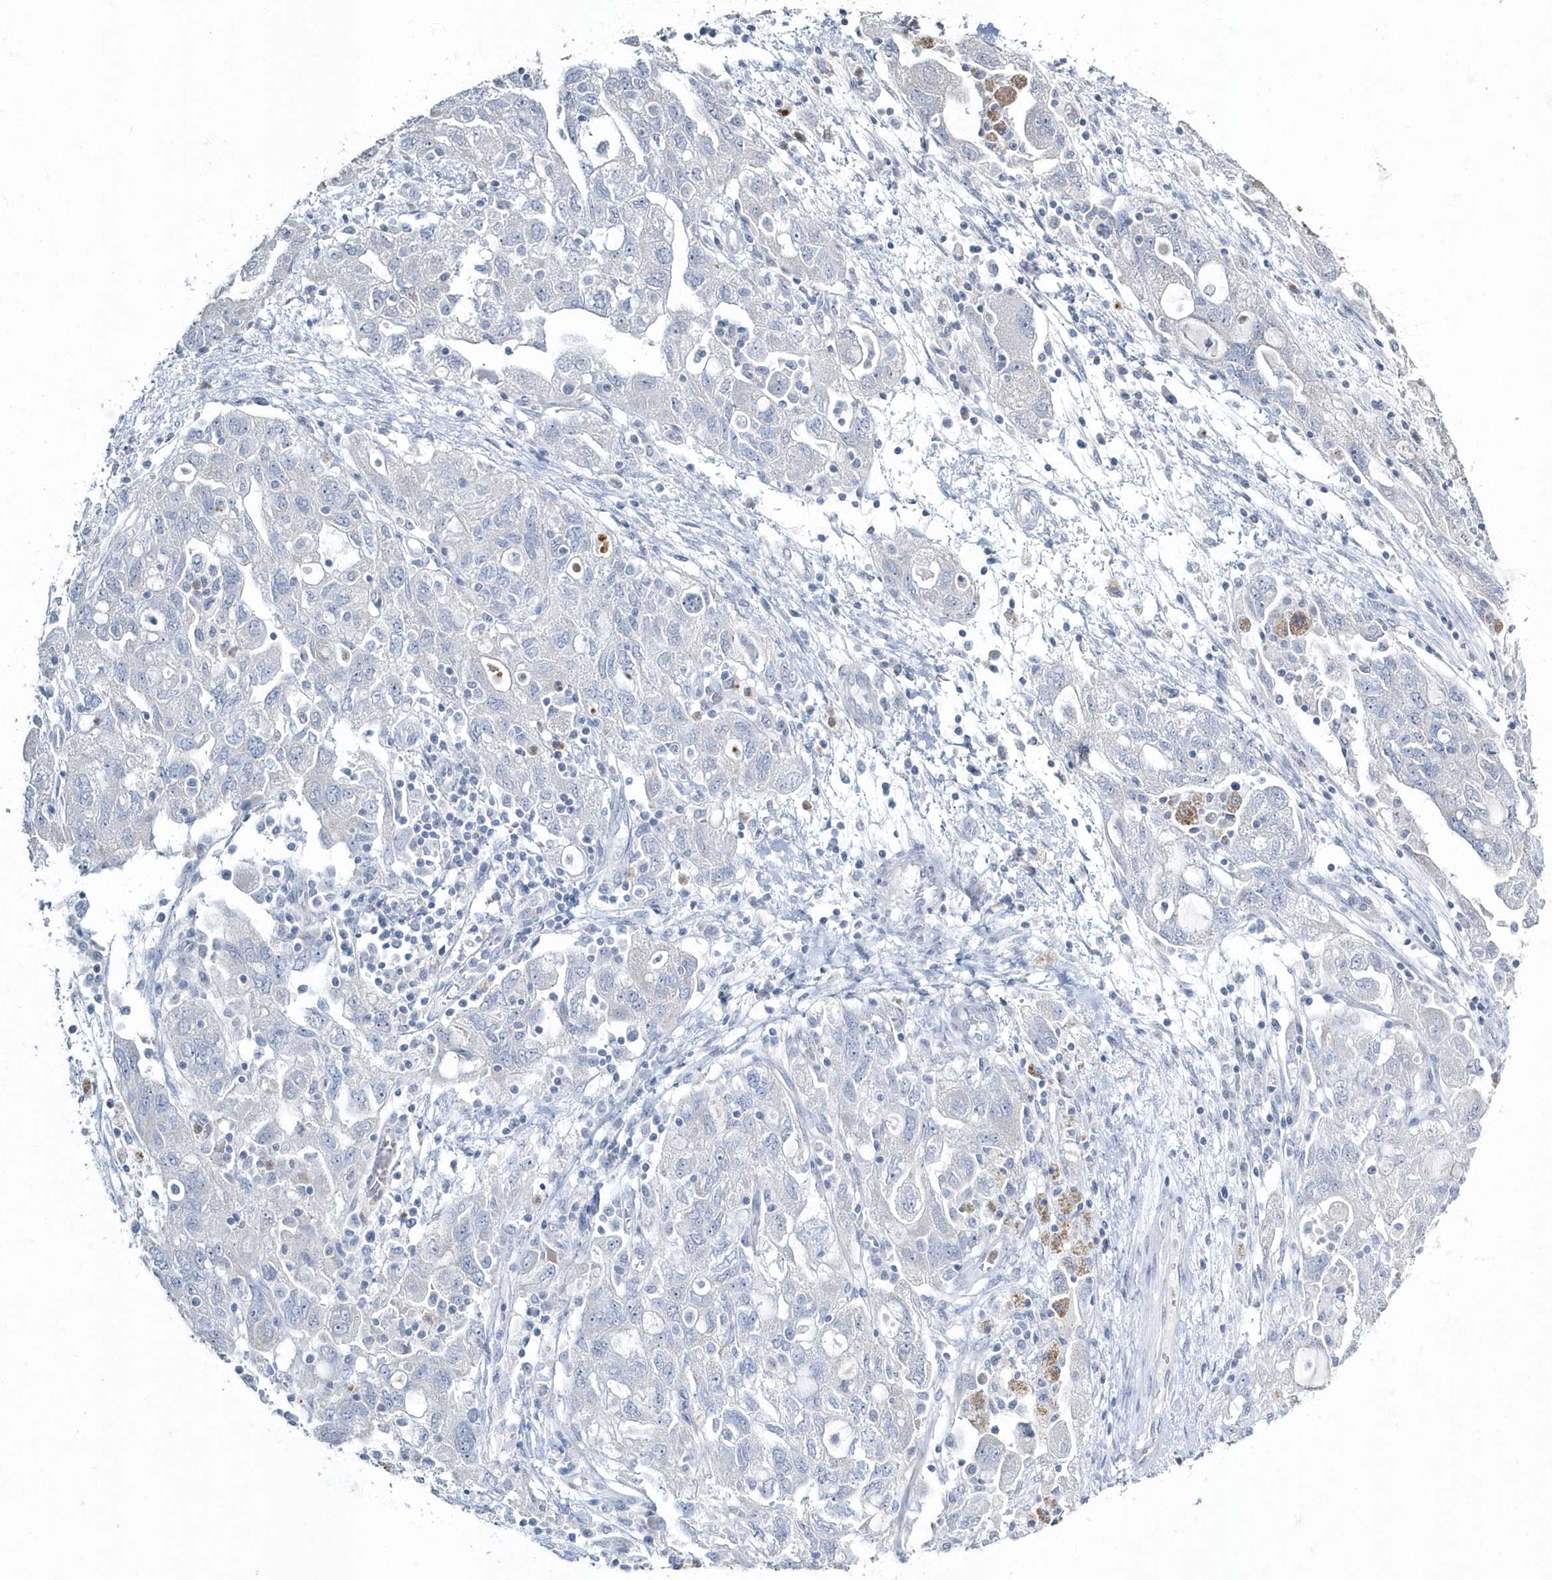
{"staining": {"intensity": "negative", "quantity": "none", "location": "none"}, "tissue": "ovarian cancer", "cell_type": "Tumor cells", "image_type": "cancer", "snomed": [{"axis": "morphology", "description": "Carcinoma, NOS"}, {"axis": "morphology", "description": "Cystadenocarcinoma, serous, NOS"}, {"axis": "topography", "description": "Ovary"}], "caption": "Immunohistochemical staining of human ovarian cancer (serous cystadenocarcinoma) exhibits no significant positivity in tumor cells. (DAB (3,3'-diaminobenzidine) IHC, high magnification).", "gene": "MYOT", "patient": {"sex": "female", "age": 69}}